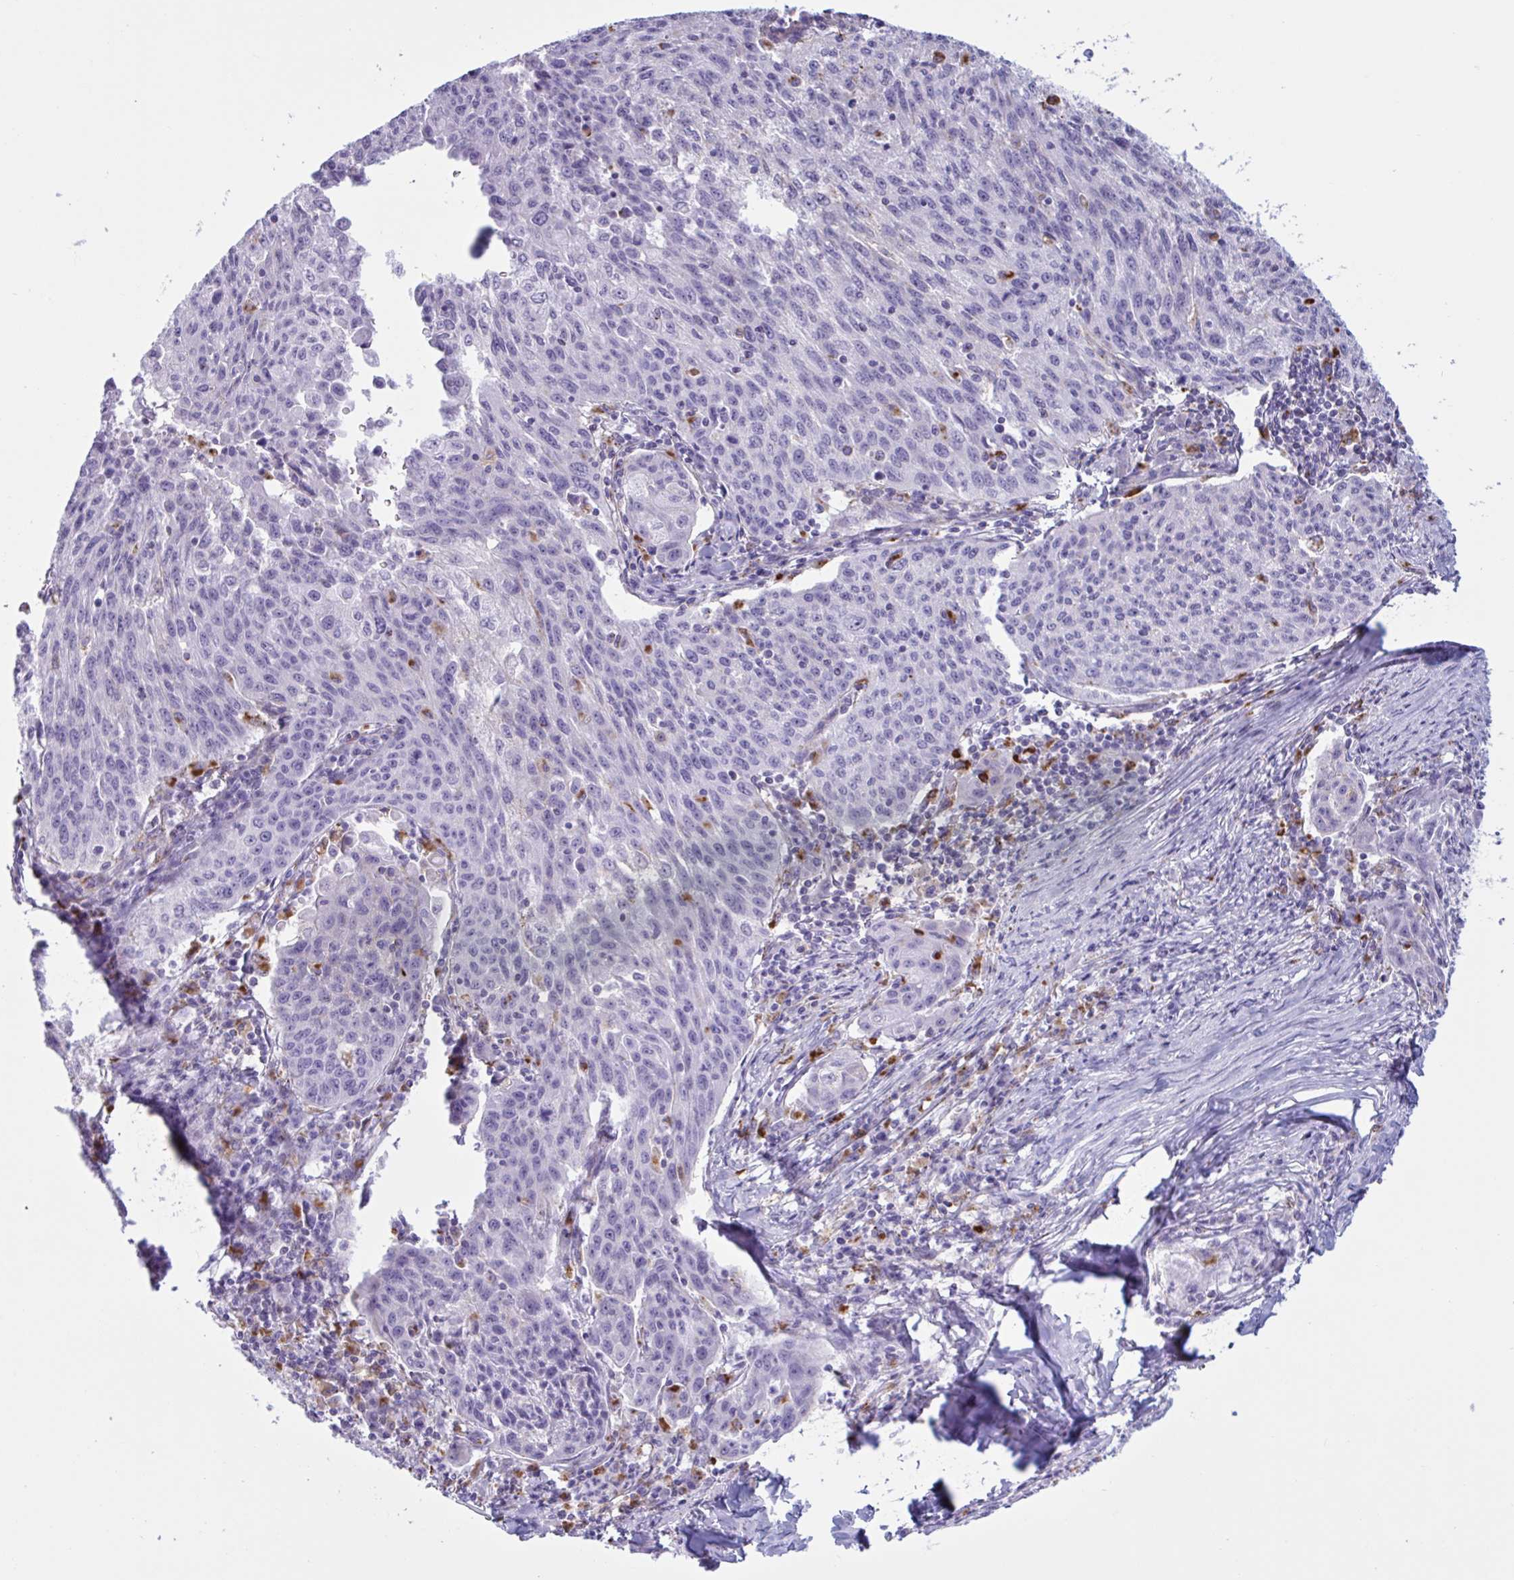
{"staining": {"intensity": "negative", "quantity": "none", "location": "none"}, "tissue": "lung cancer", "cell_type": "Tumor cells", "image_type": "cancer", "snomed": [{"axis": "morphology", "description": "Squamous cell carcinoma, NOS"}, {"axis": "morphology", "description": "Squamous cell carcinoma, metastatic, NOS"}, {"axis": "topography", "description": "Bronchus"}, {"axis": "topography", "description": "Lung"}], "caption": "This is a photomicrograph of immunohistochemistry staining of lung cancer (metastatic squamous cell carcinoma), which shows no expression in tumor cells. (DAB (3,3'-diaminobenzidine) IHC, high magnification).", "gene": "XCL1", "patient": {"sex": "male", "age": 62}}